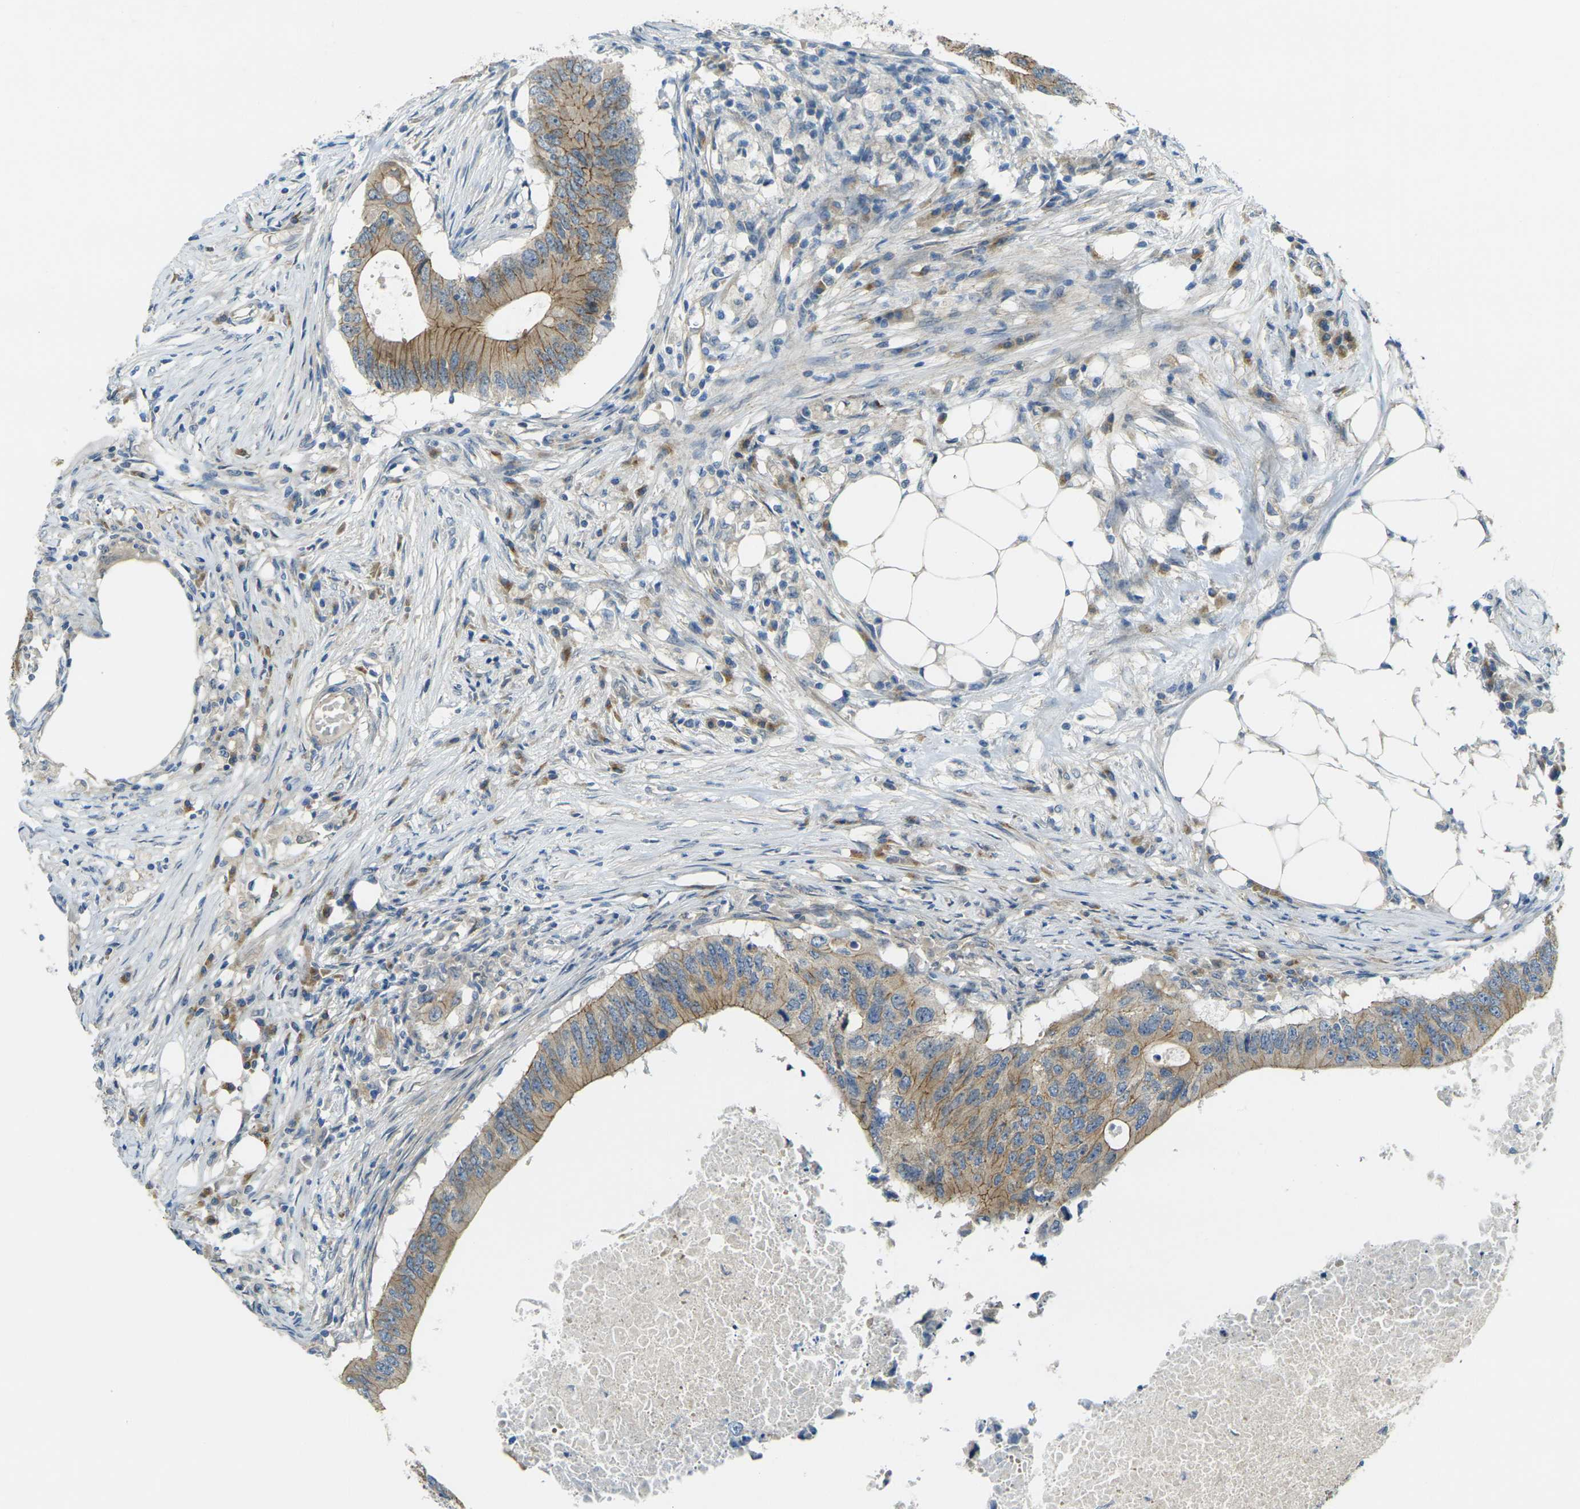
{"staining": {"intensity": "moderate", "quantity": ">75%", "location": "cytoplasmic/membranous"}, "tissue": "colorectal cancer", "cell_type": "Tumor cells", "image_type": "cancer", "snomed": [{"axis": "morphology", "description": "Adenocarcinoma, NOS"}, {"axis": "topography", "description": "Colon"}], "caption": "Immunohistochemistry (IHC) histopathology image of colorectal cancer (adenocarcinoma) stained for a protein (brown), which reveals medium levels of moderate cytoplasmic/membranous expression in approximately >75% of tumor cells.", "gene": "RHBDD1", "patient": {"sex": "male", "age": 71}}